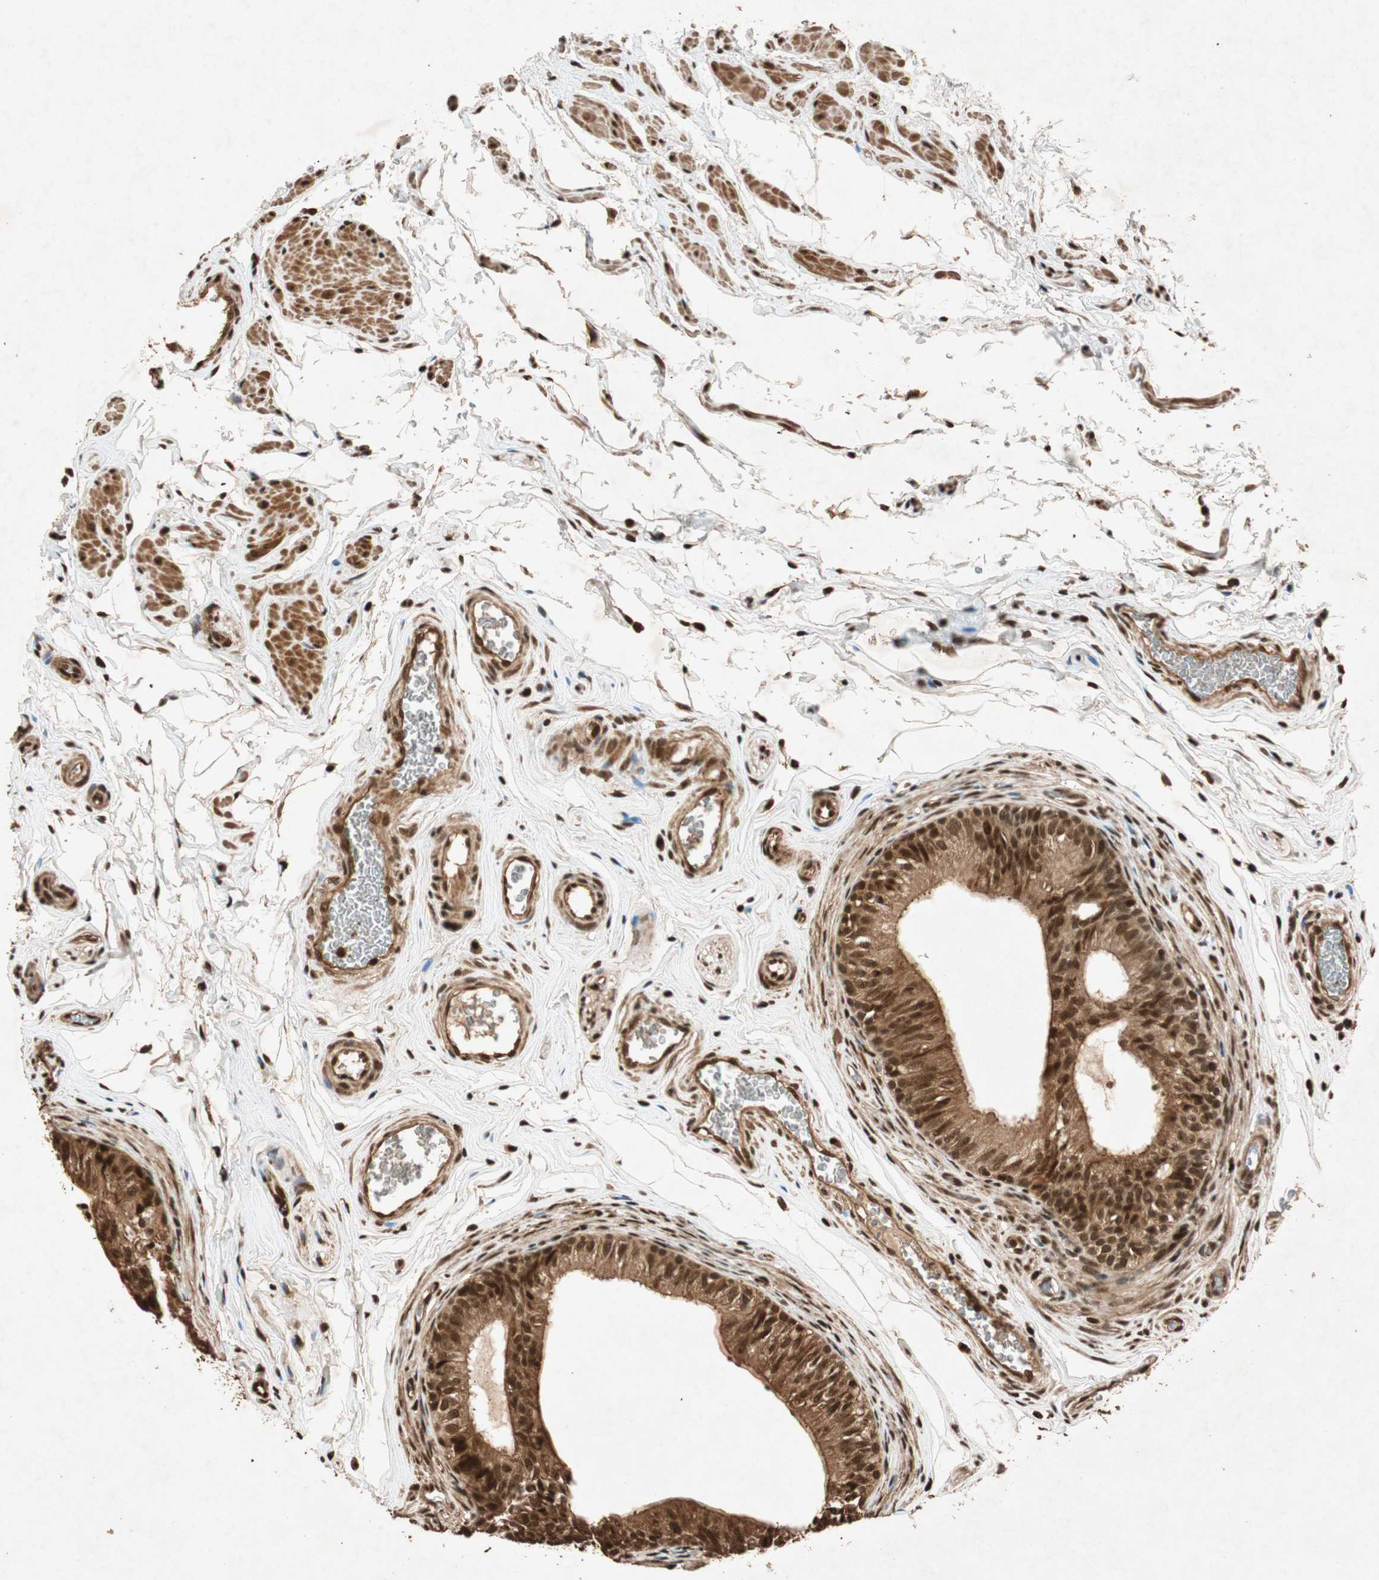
{"staining": {"intensity": "strong", "quantity": ">75%", "location": "cytoplasmic/membranous,nuclear"}, "tissue": "epididymis", "cell_type": "Glandular cells", "image_type": "normal", "snomed": [{"axis": "morphology", "description": "Normal tissue, NOS"}, {"axis": "topography", "description": "Testis"}, {"axis": "topography", "description": "Epididymis"}], "caption": "About >75% of glandular cells in benign epididymis reveal strong cytoplasmic/membranous,nuclear protein positivity as visualized by brown immunohistochemical staining.", "gene": "ALKBH5", "patient": {"sex": "male", "age": 36}}